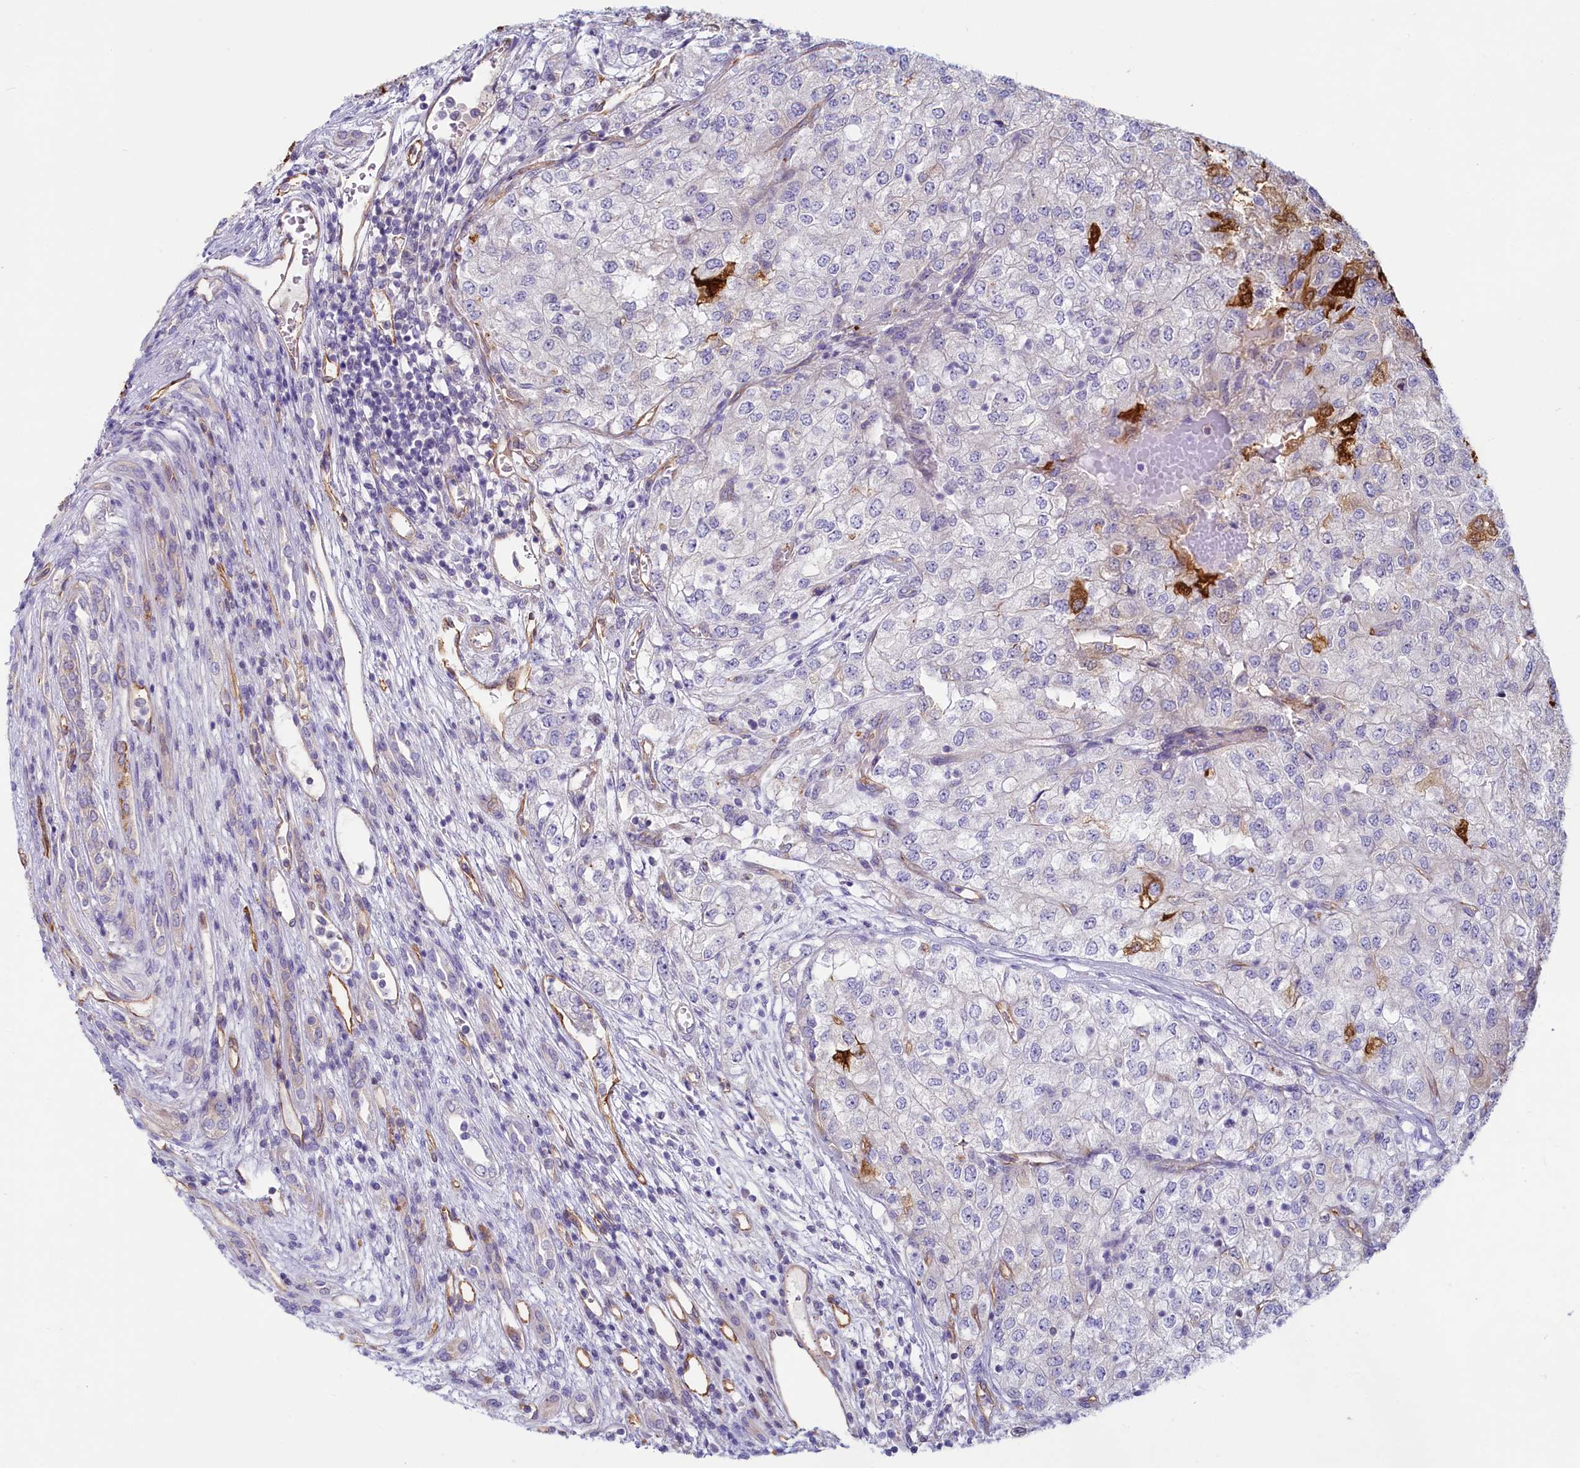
{"staining": {"intensity": "strong", "quantity": "<25%", "location": "cytoplasmic/membranous"}, "tissue": "renal cancer", "cell_type": "Tumor cells", "image_type": "cancer", "snomed": [{"axis": "morphology", "description": "Adenocarcinoma, NOS"}, {"axis": "topography", "description": "Kidney"}], "caption": "Immunohistochemical staining of human renal adenocarcinoma exhibits strong cytoplasmic/membranous protein expression in about <25% of tumor cells.", "gene": "LMOD3", "patient": {"sex": "female", "age": 54}}